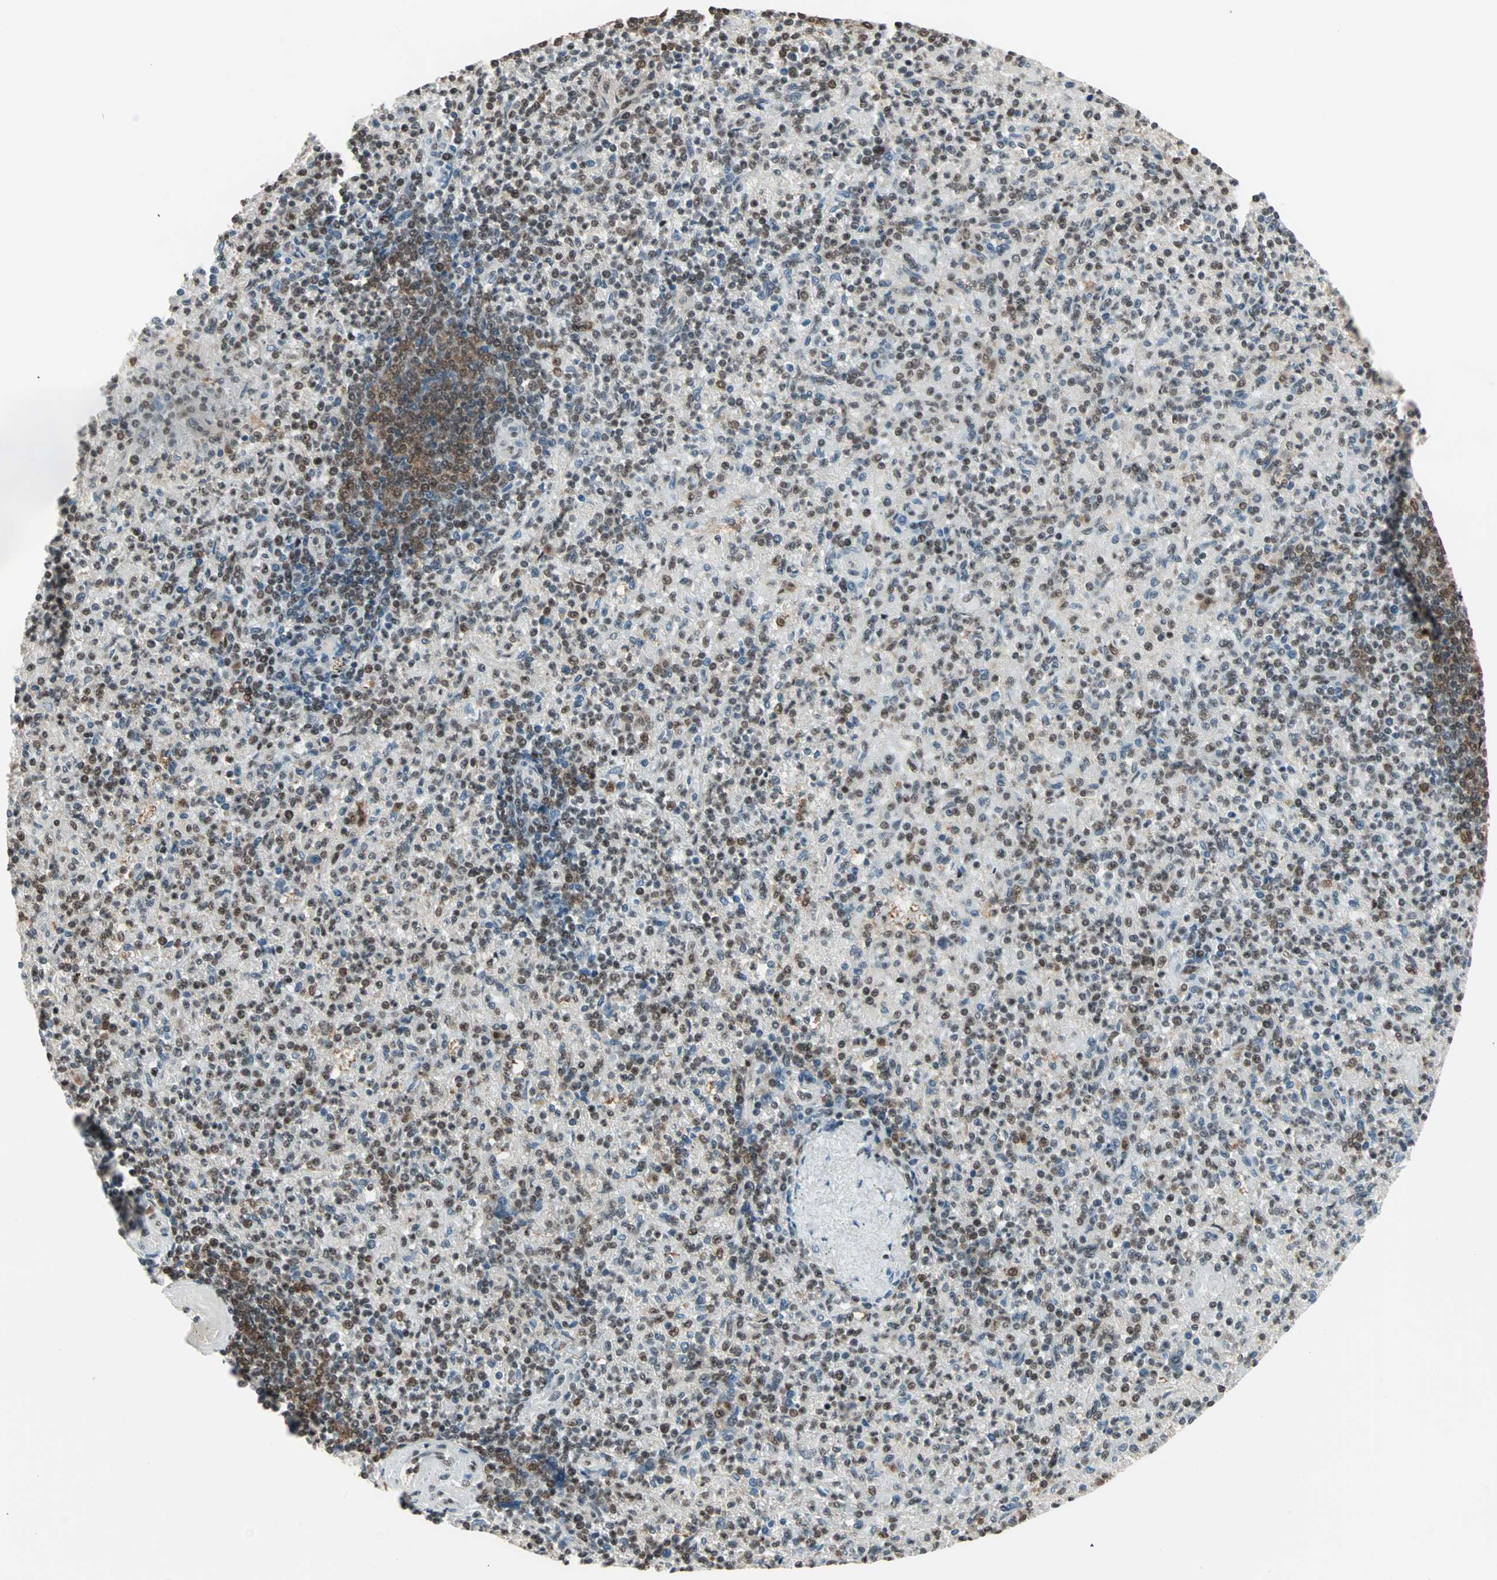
{"staining": {"intensity": "moderate", "quantity": "25%-75%", "location": "cytoplasmic/membranous,nuclear"}, "tissue": "spleen", "cell_type": "Cells in red pulp", "image_type": "normal", "snomed": [{"axis": "morphology", "description": "Normal tissue, NOS"}, {"axis": "topography", "description": "Spleen"}], "caption": "An immunohistochemistry histopathology image of benign tissue is shown. Protein staining in brown highlights moderate cytoplasmic/membranous,nuclear positivity in spleen within cells in red pulp. Nuclei are stained in blue.", "gene": "ZNF44", "patient": {"sex": "female", "age": 74}}